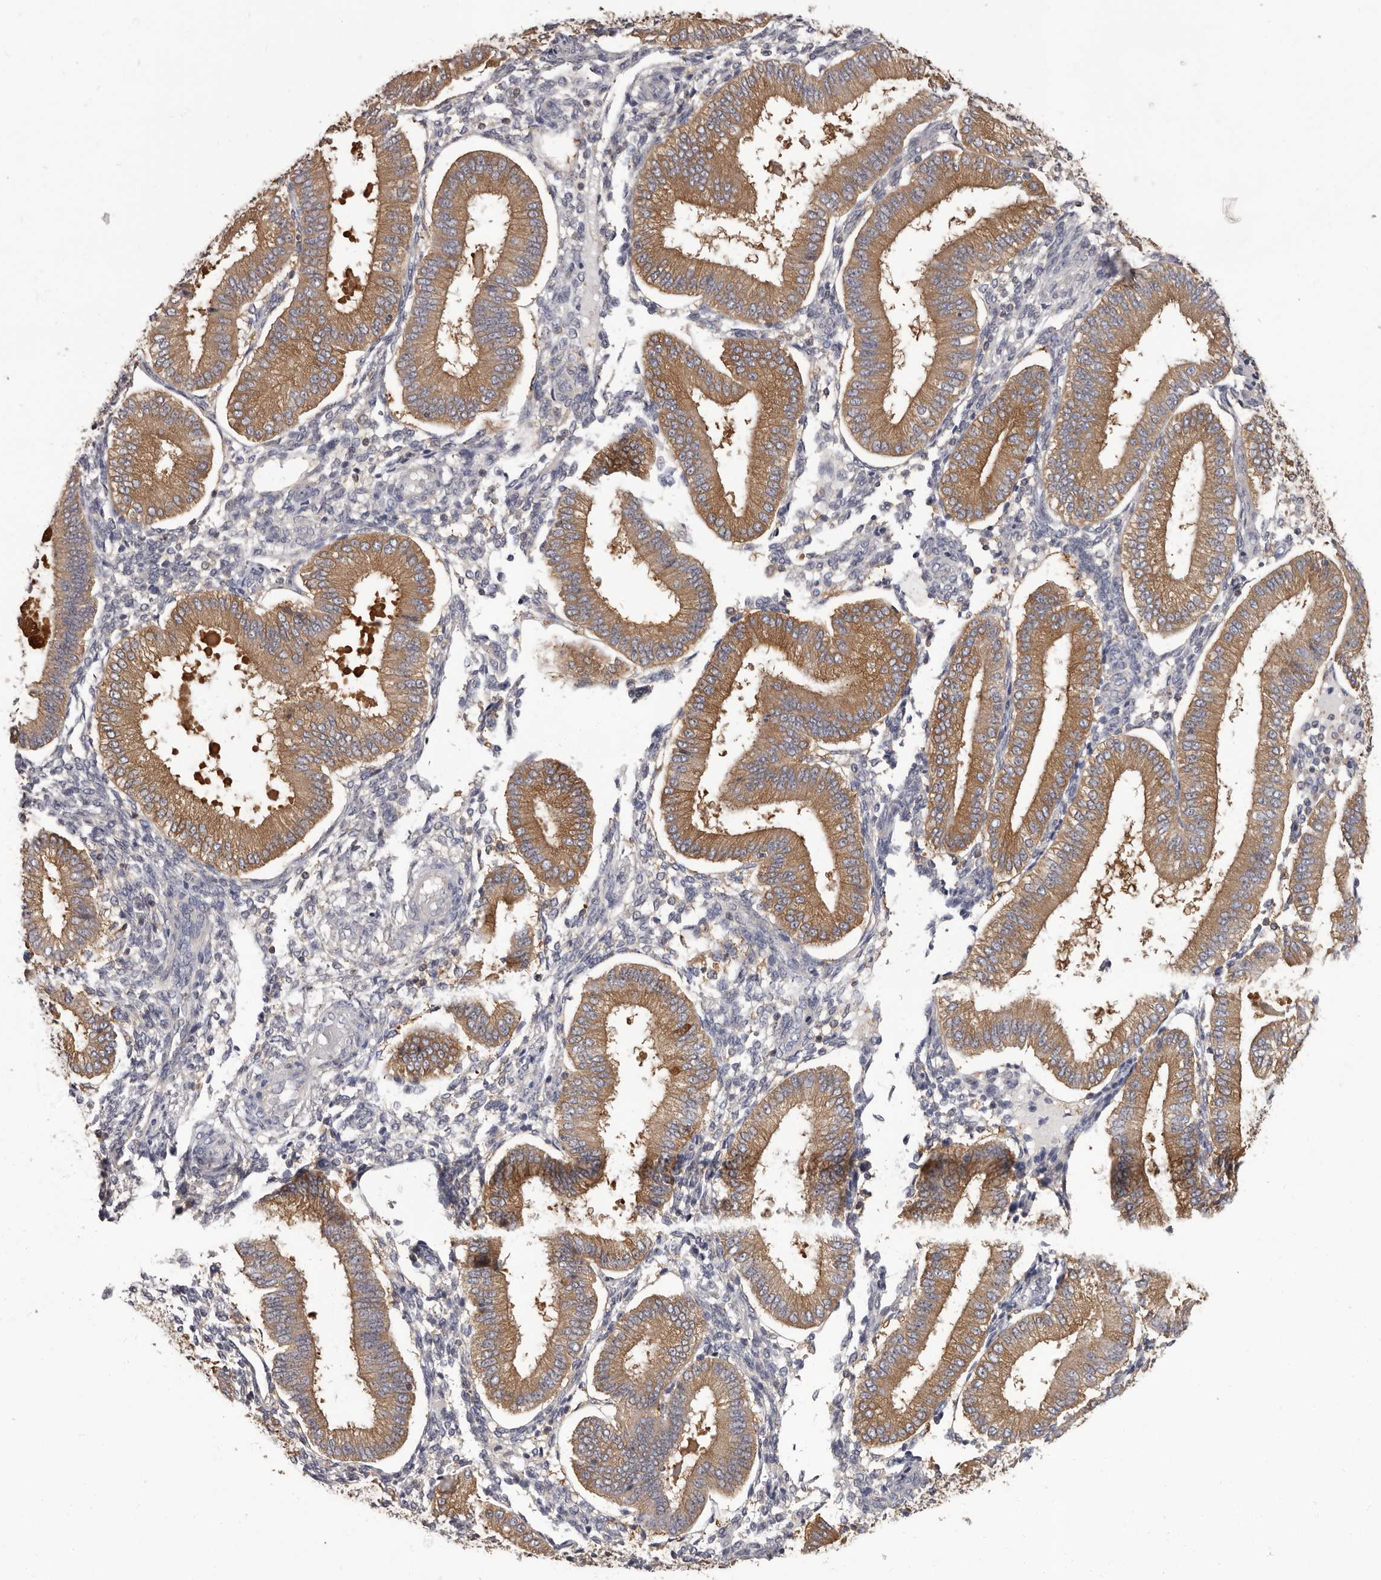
{"staining": {"intensity": "negative", "quantity": "none", "location": "none"}, "tissue": "endometrium", "cell_type": "Cells in endometrial stroma", "image_type": "normal", "snomed": [{"axis": "morphology", "description": "Normal tissue, NOS"}, {"axis": "topography", "description": "Endometrium"}], "caption": "Immunohistochemistry (IHC) photomicrograph of unremarkable endometrium: endometrium stained with DAB exhibits no significant protein expression in cells in endometrial stroma.", "gene": "APEH", "patient": {"sex": "female", "age": 39}}